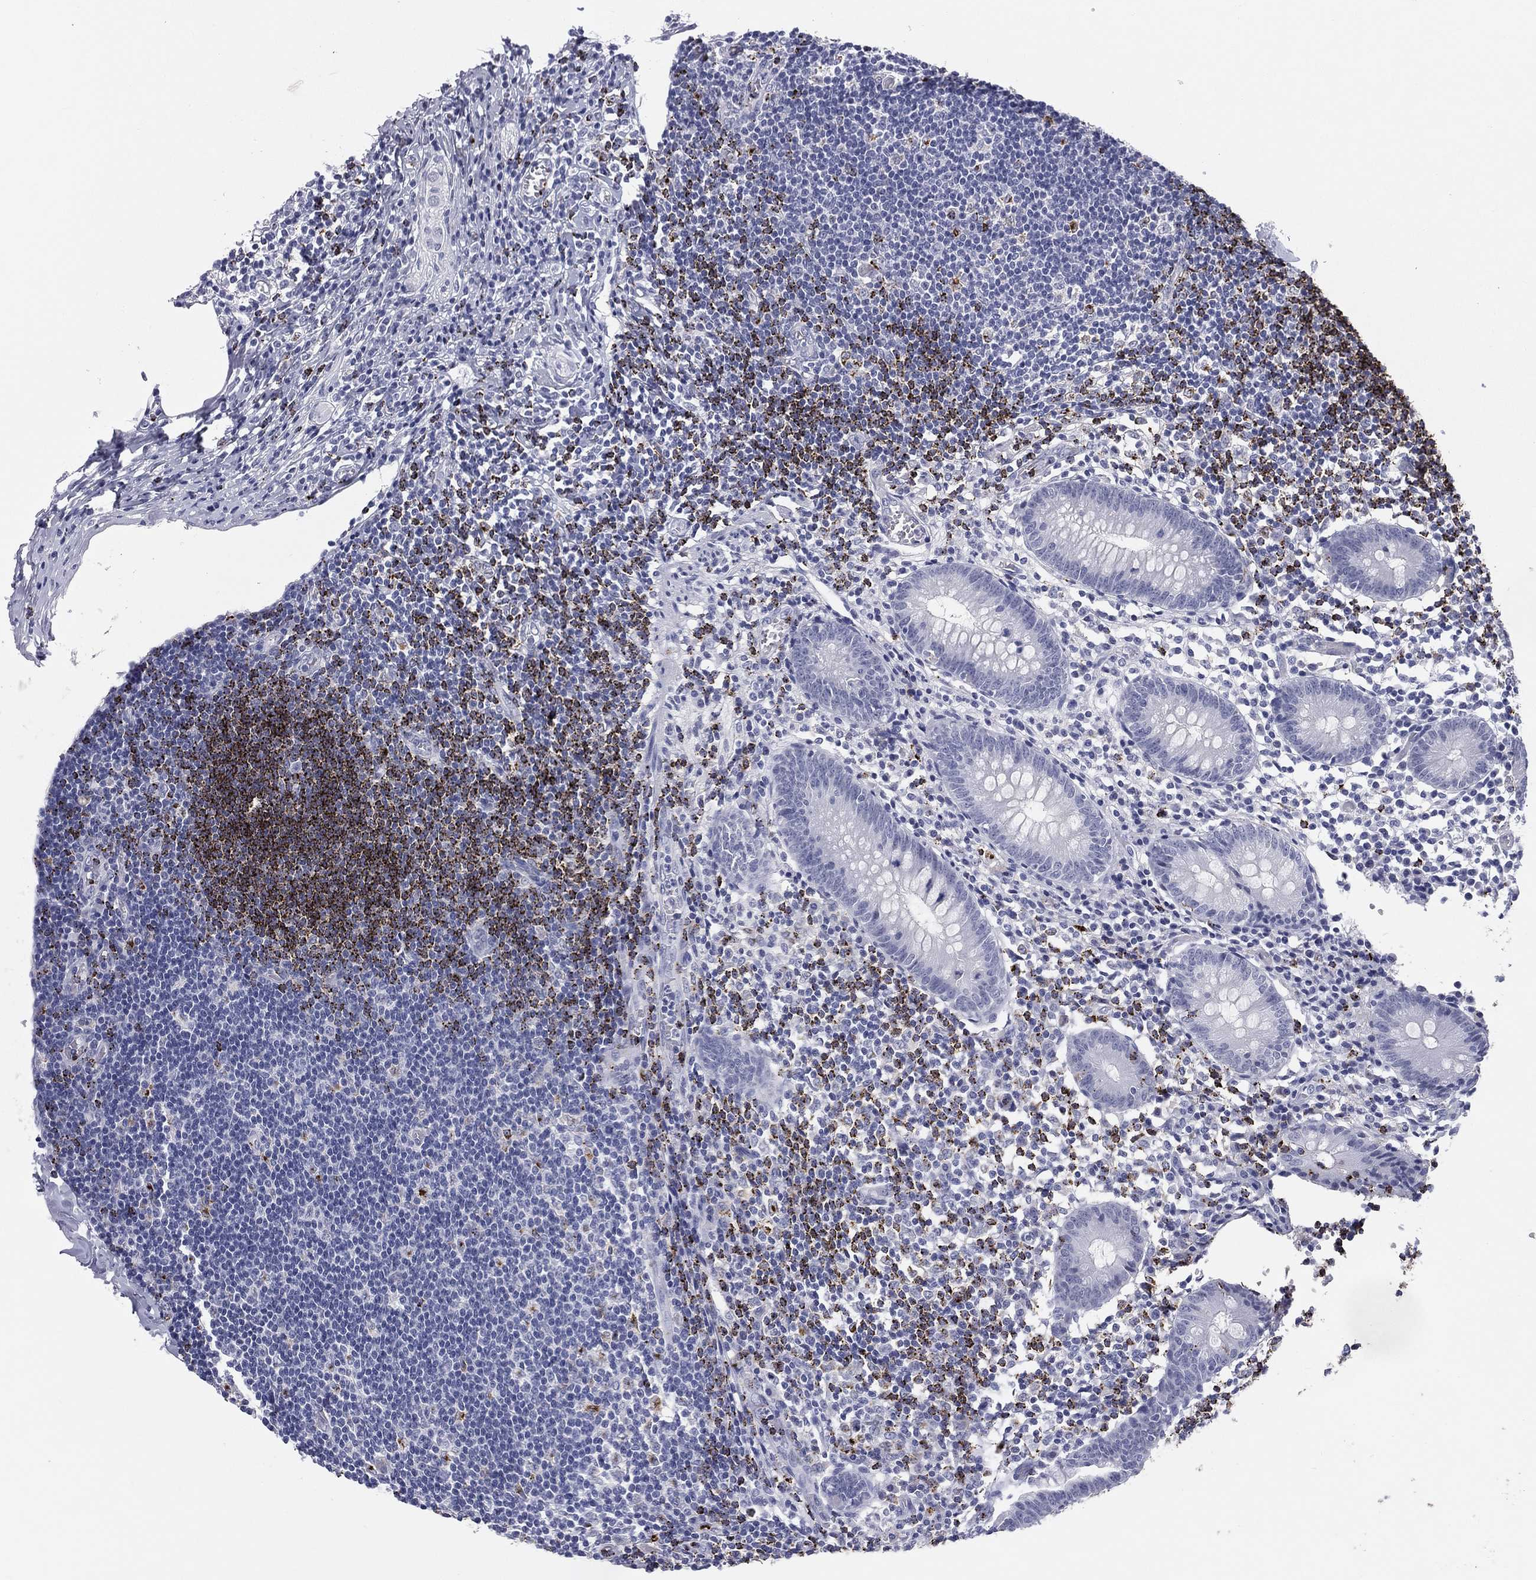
{"staining": {"intensity": "negative", "quantity": "none", "location": "none"}, "tissue": "appendix", "cell_type": "Glandular cells", "image_type": "normal", "snomed": [{"axis": "morphology", "description": "Normal tissue, NOS"}, {"axis": "topography", "description": "Appendix"}], "caption": "Immunohistochemical staining of benign human appendix demonstrates no significant expression in glandular cells.", "gene": "HLA", "patient": {"sex": "female", "age": 40}}